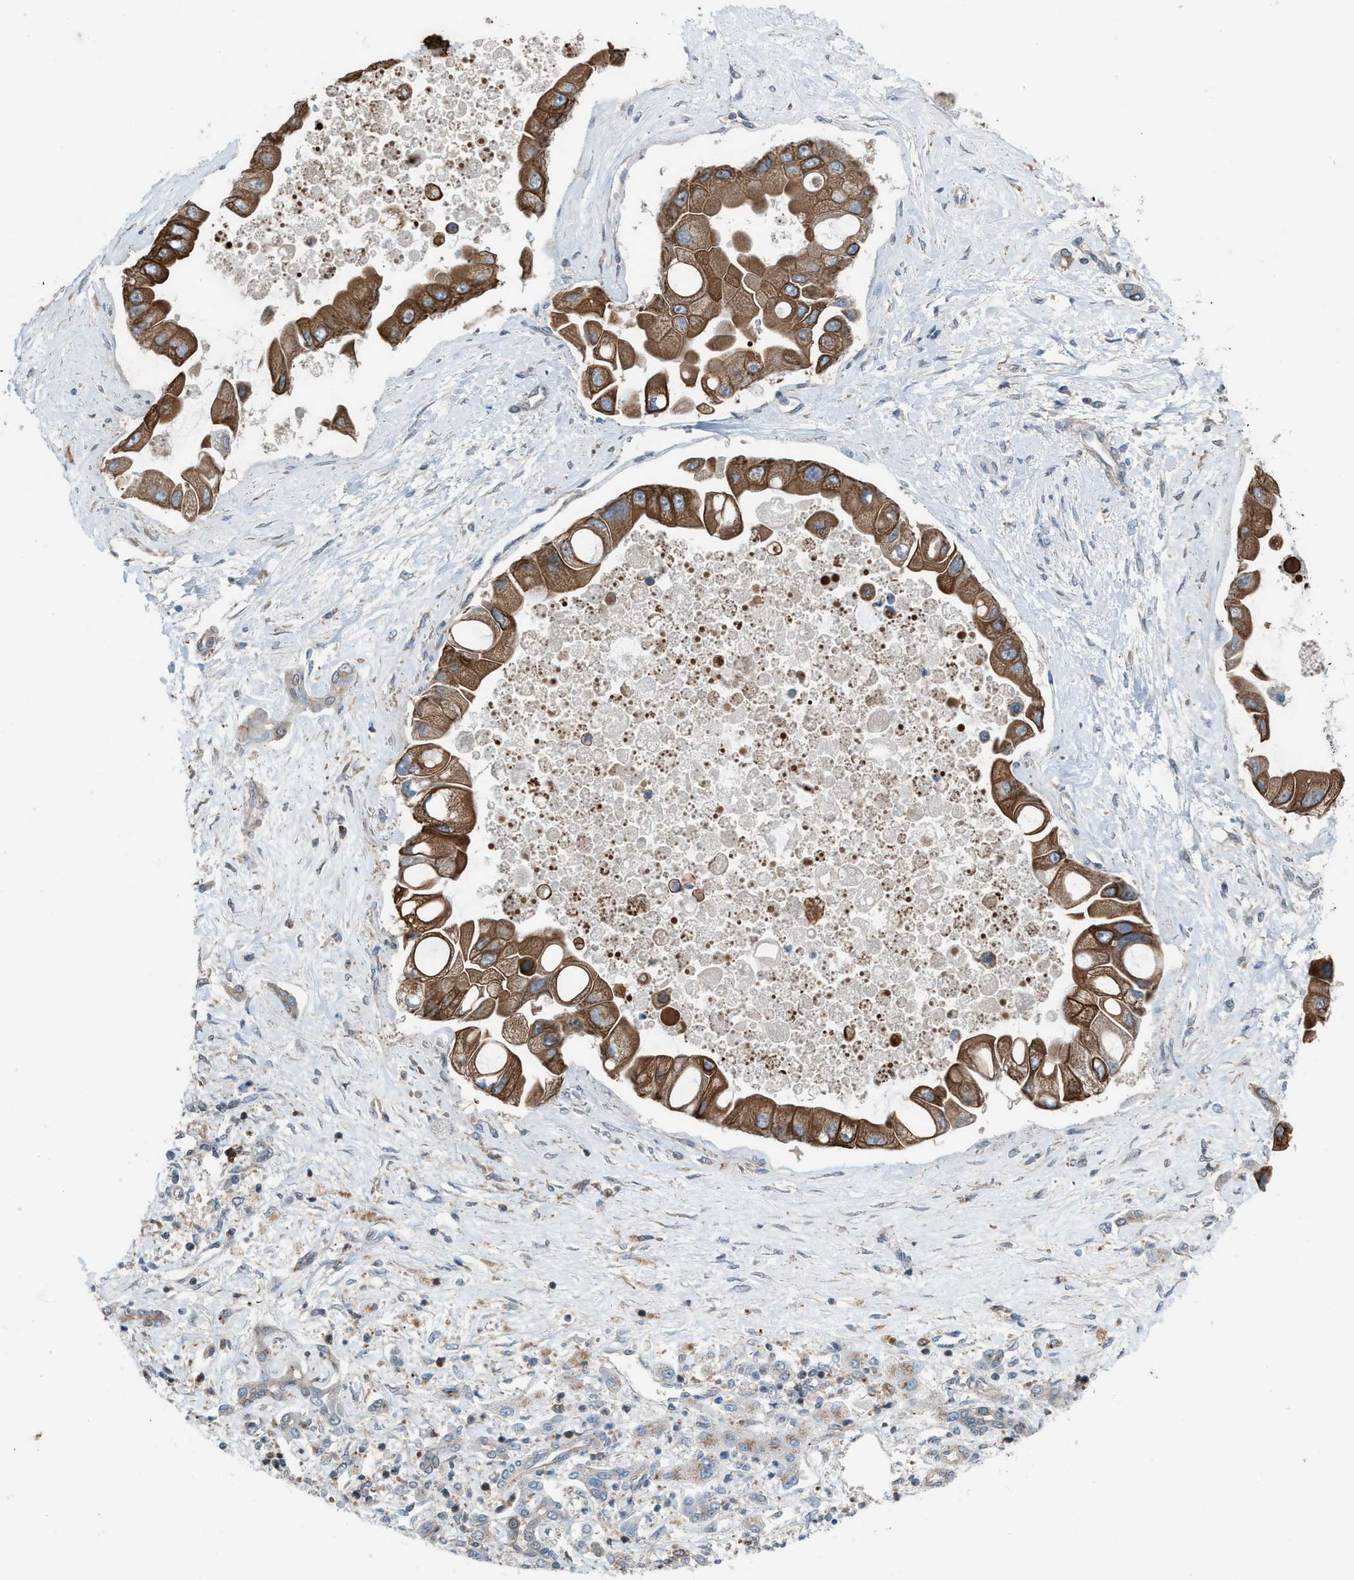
{"staining": {"intensity": "strong", "quantity": ">75%", "location": "cytoplasmic/membranous"}, "tissue": "liver cancer", "cell_type": "Tumor cells", "image_type": "cancer", "snomed": [{"axis": "morphology", "description": "Cholangiocarcinoma"}, {"axis": "topography", "description": "Liver"}], "caption": "Protein analysis of liver cancer (cholangiocarcinoma) tissue shows strong cytoplasmic/membranous staining in approximately >75% of tumor cells. (Brightfield microscopy of DAB IHC at high magnification).", "gene": "DYRK1A", "patient": {"sex": "male", "age": 50}}